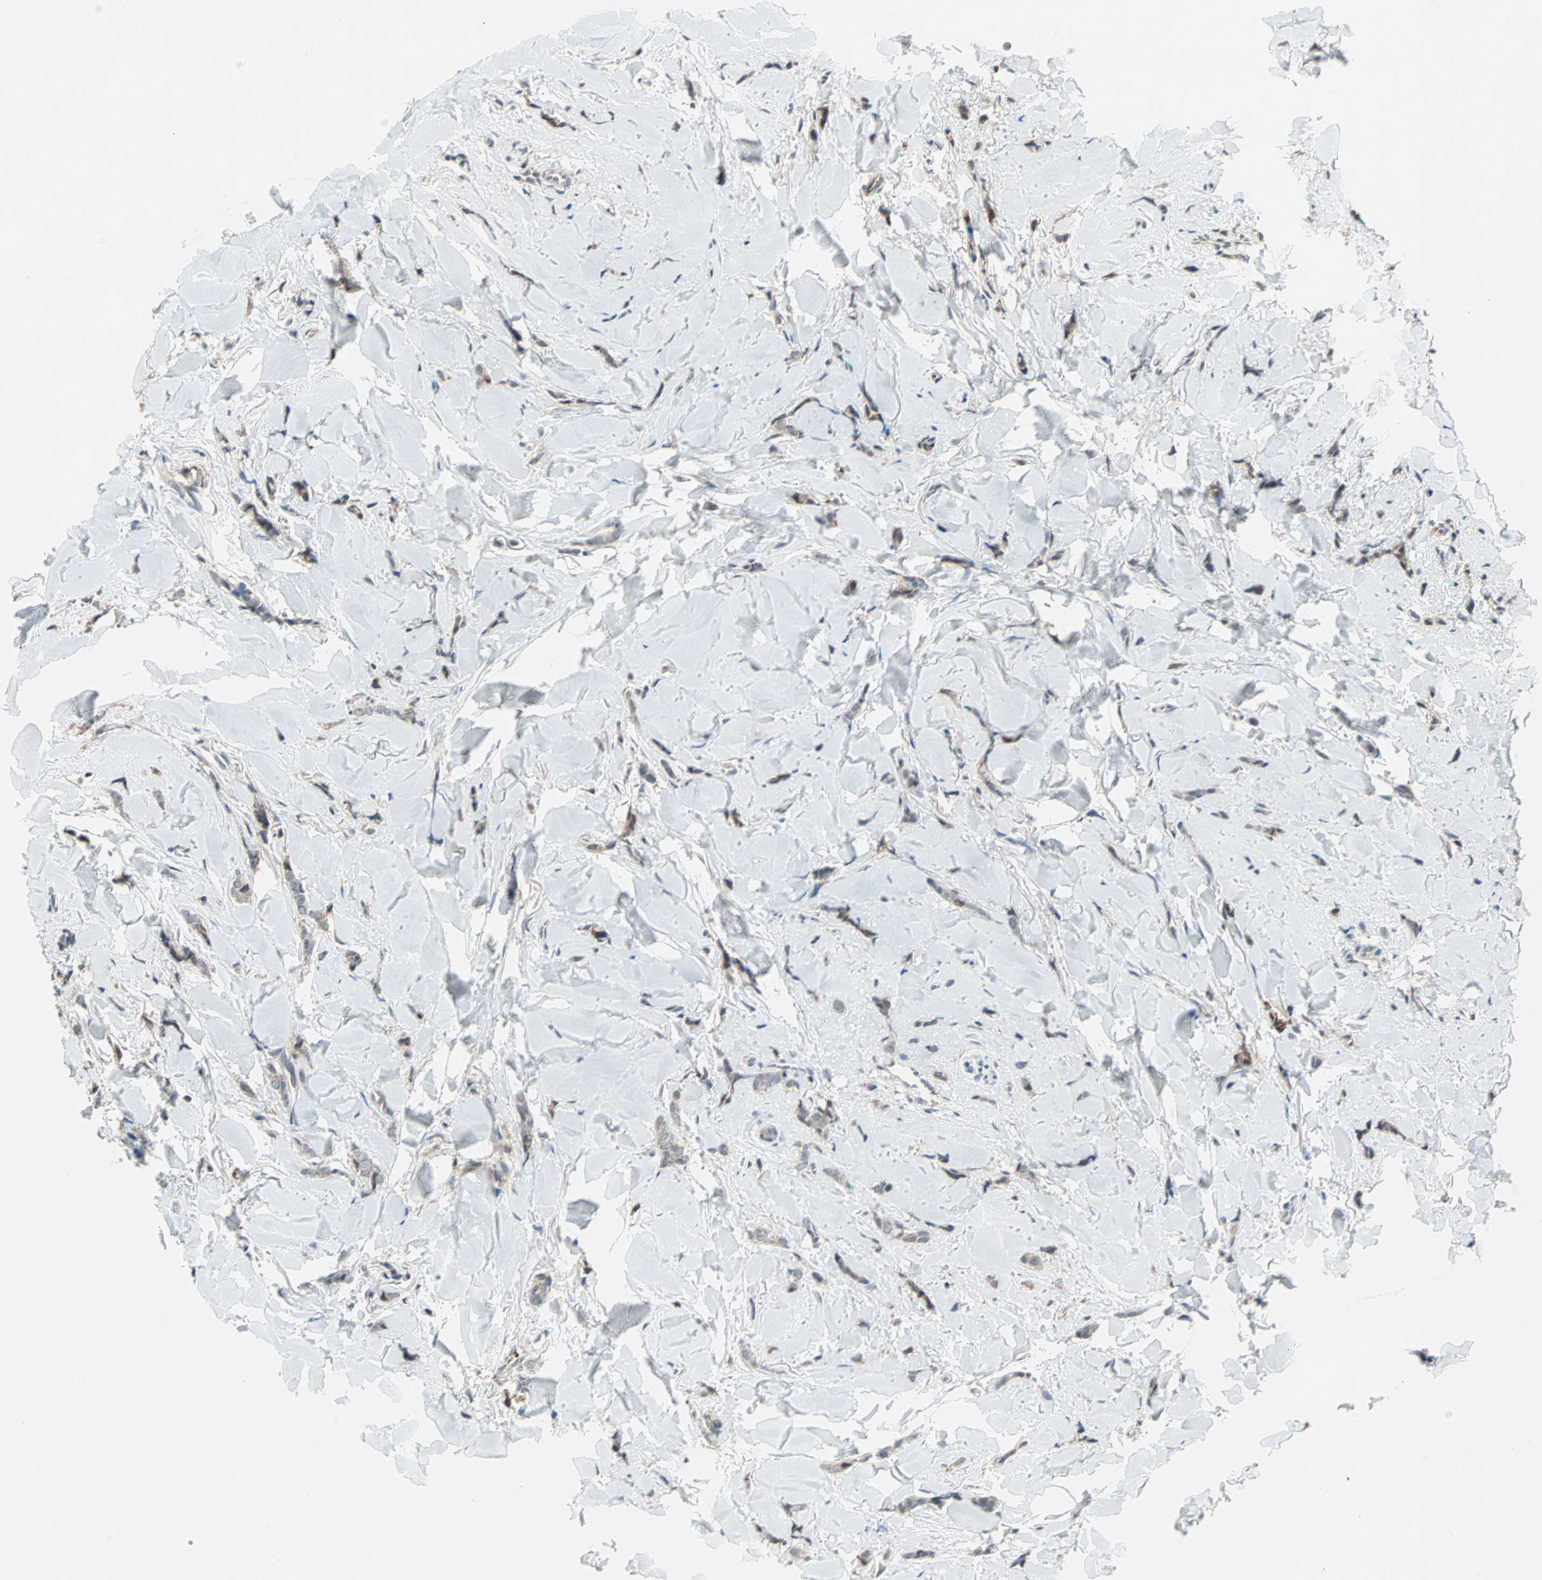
{"staining": {"intensity": "weak", "quantity": "25%-75%", "location": "cytoplasmic/membranous"}, "tissue": "breast cancer", "cell_type": "Tumor cells", "image_type": "cancer", "snomed": [{"axis": "morphology", "description": "Lobular carcinoma"}, {"axis": "topography", "description": "Skin"}, {"axis": "topography", "description": "Breast"}], "caption": "Protein analysis of breast lobular carcinoma tissue displays weak cytoplasmic/membranous expression in about 25%-75% of tumor cells.", "gene": "PROS1", "patient": {"sex": "female", "age": 46}}